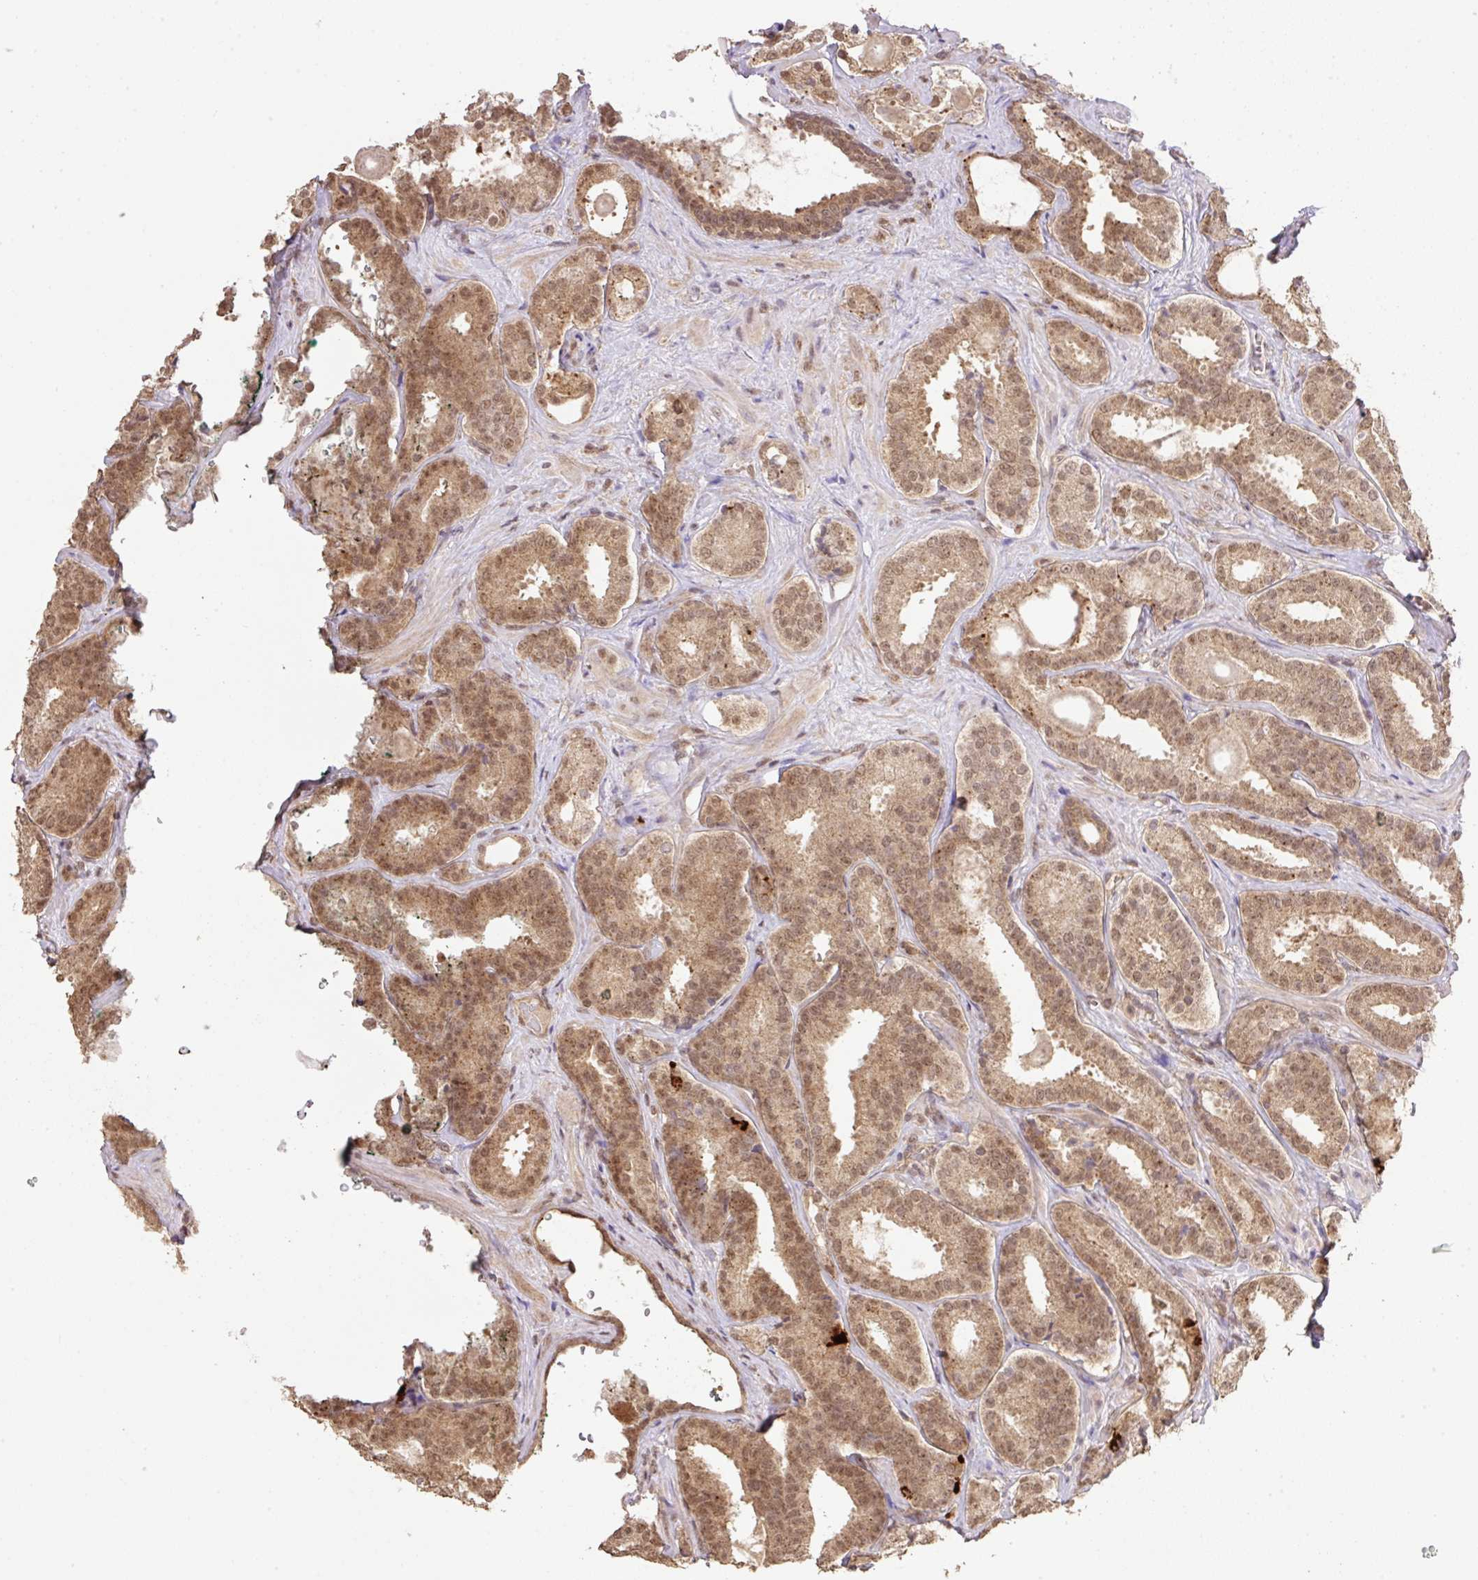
{"staining": {"intensity": "moderate", "quantity": ">75%", "location": "cytoplasmic/membranous,nuclear"}, "tissue": "prostate cancer", "cell_type": "Tumor cells", "image_type": "cancer", "snomed": [{"axis": "morphology", "description": "Adenocarcinoma, High grade"}, {"axis": "topography", "description": "Prostate"}], "caption": "Protein expression analysis of prostate cancer (adenocarcinoma (high-grade)) reveals moderate cytoplasmic/membranous and nuclear positivity in approximately >75% of tumor cells.", "gene": "VPS25", "patient": {"sex": "male", "age": 65}}